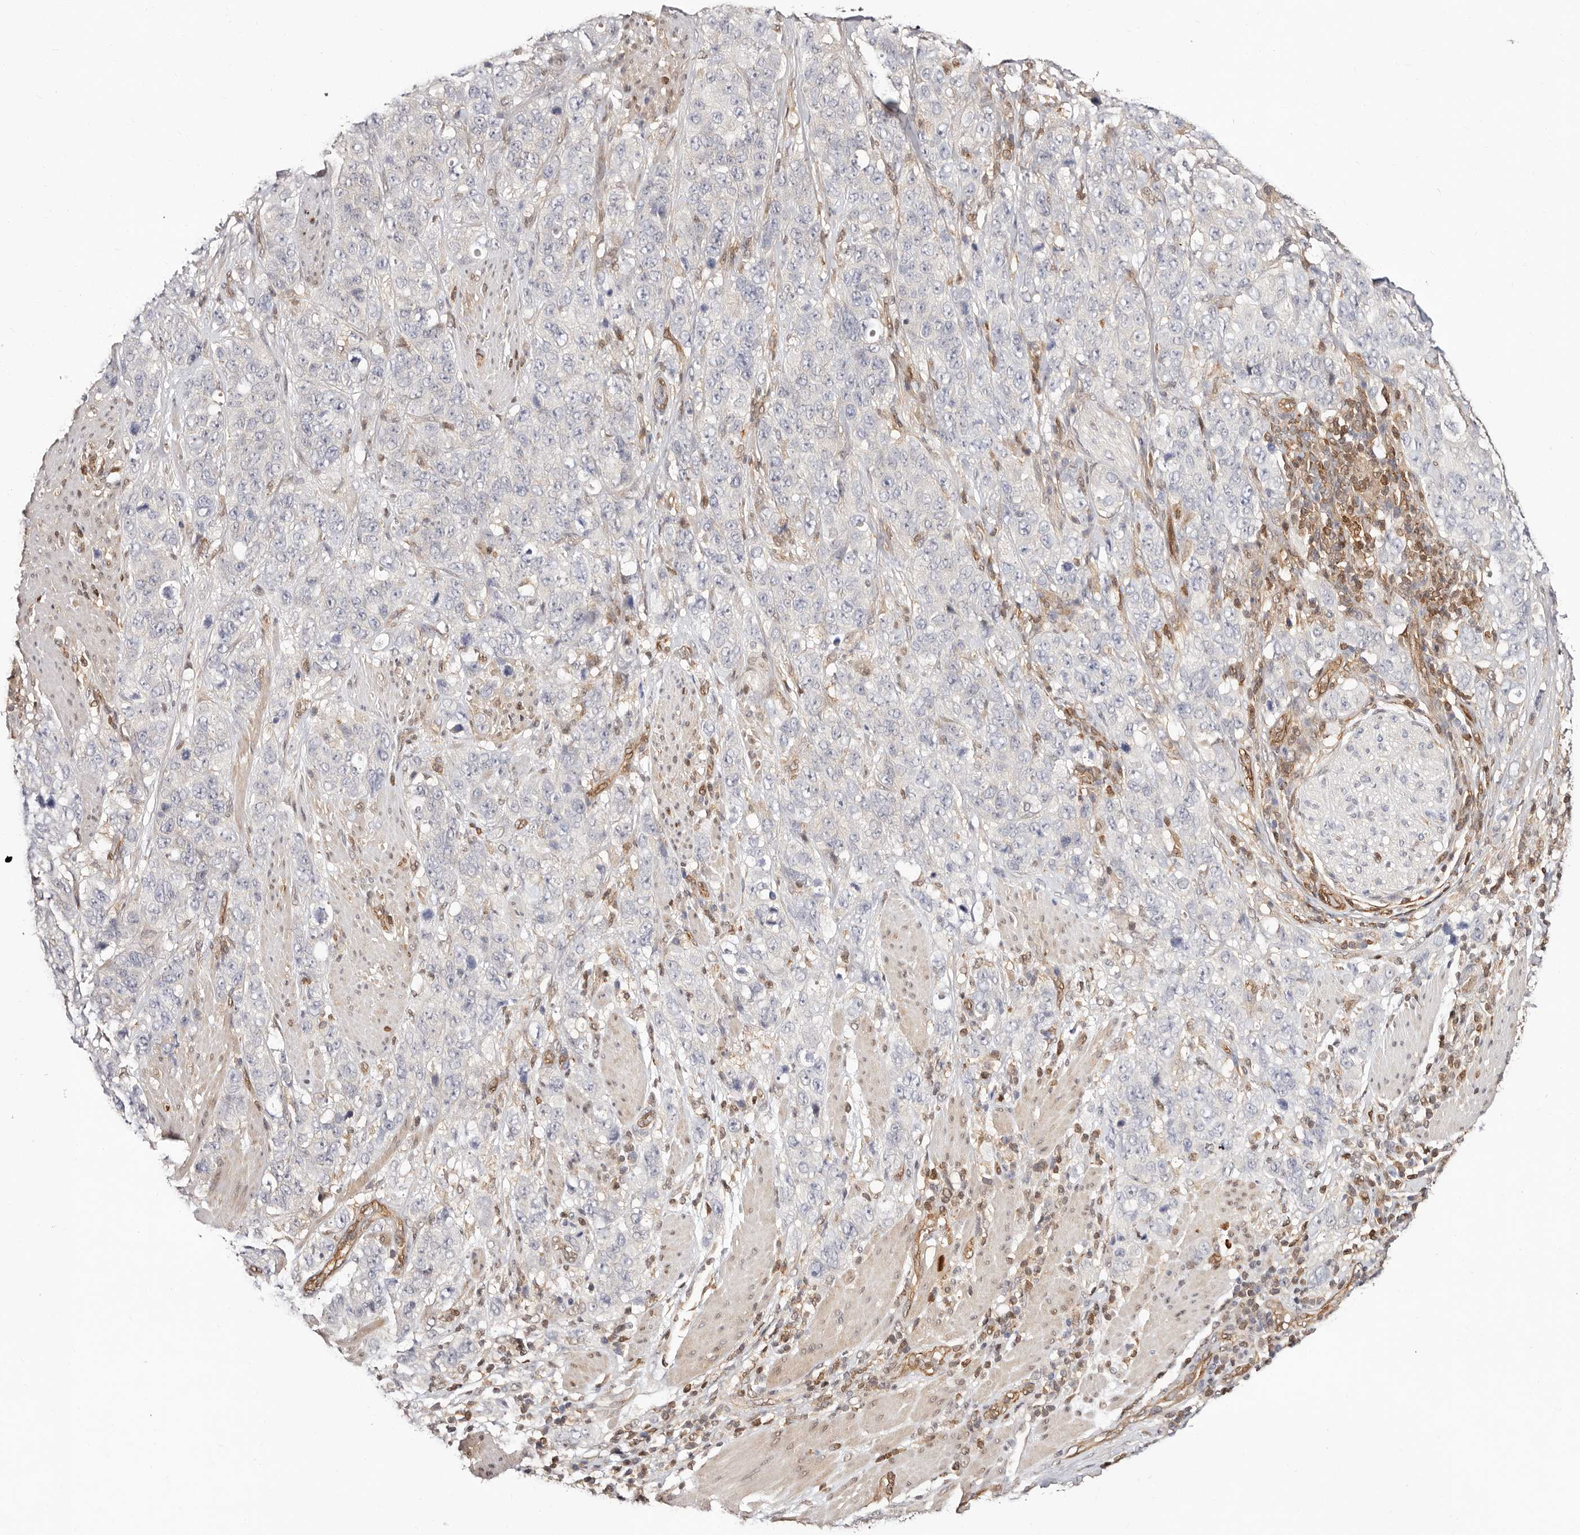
{"staining": {"intensity": "negative", "quantity": "none", "location": "none"}, "tissue": "stomach cancer", "cell_type": "Tumor cells", "image_type": "cancer", "snomed": [{"axis": "morphology", "description": "Adenocarcinoma, NOS"}, {"axis": "topography", "description": "Stomach"}], "caption": "Photomicrograph shows no protein staining in tumor cells of stomach adenocarcinoma tissue.", "gene": "STAT5A", "patient": {"sex": "male", "age": 48}}